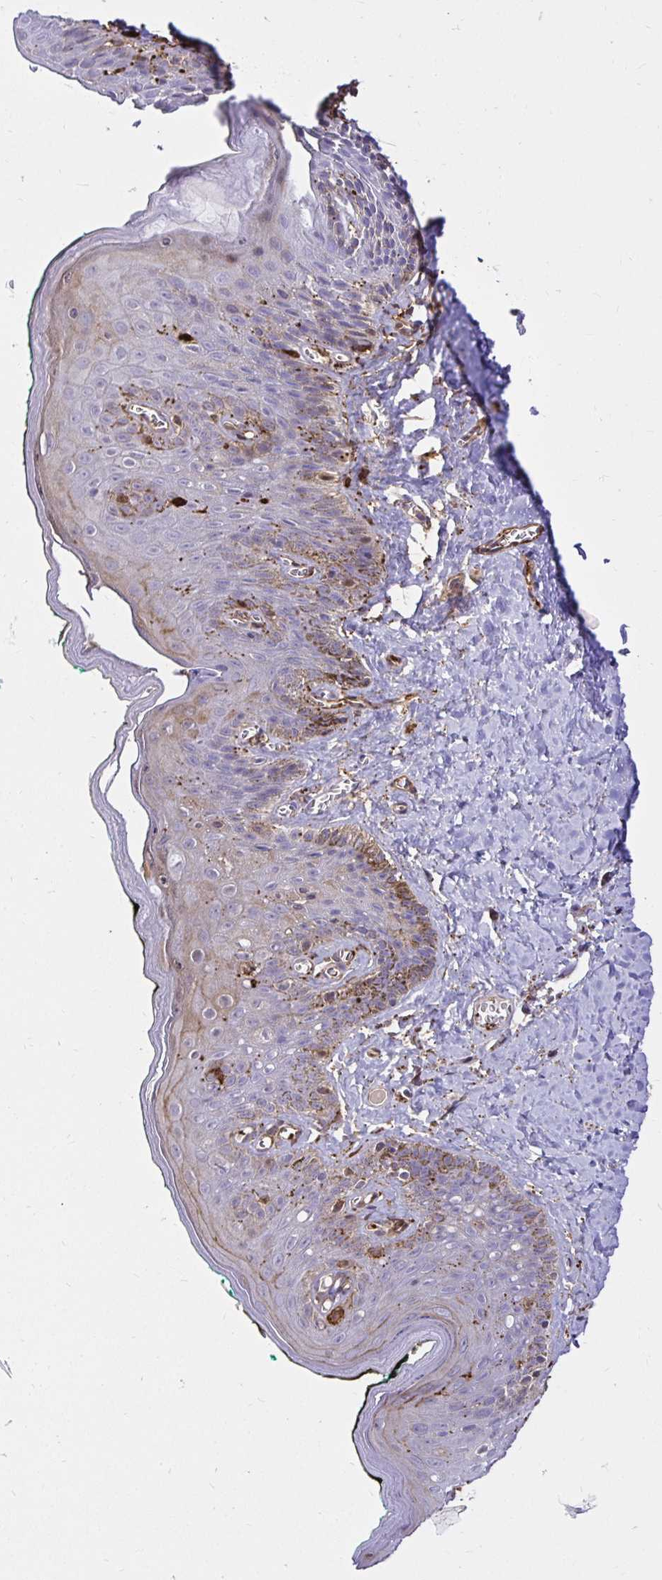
{"staining": {"intensity": "weak", "quantity": "<25%", "location": "cytoplasmic/membranous"}, "tissue": "skin", "cell_type": "Epidermal cells", "image_type": "normal", "snomed": [{"axis": "morphology", "description": "Normal tissue, NOS"}, {"axis": "topography", "description": "Vulva"}, {"axis": "topography", "description": "Peripheral nerve tissue"}], "caption": "IHC photomicrograph of normal skin: human skin stained with DAB (3,3'-diaminobenzidine) reveals no significant protein staining in epidermal cells. Nuclei are stained in blue.", "gene": "GSN", "patient": {"sex": "female", "age": 66}}